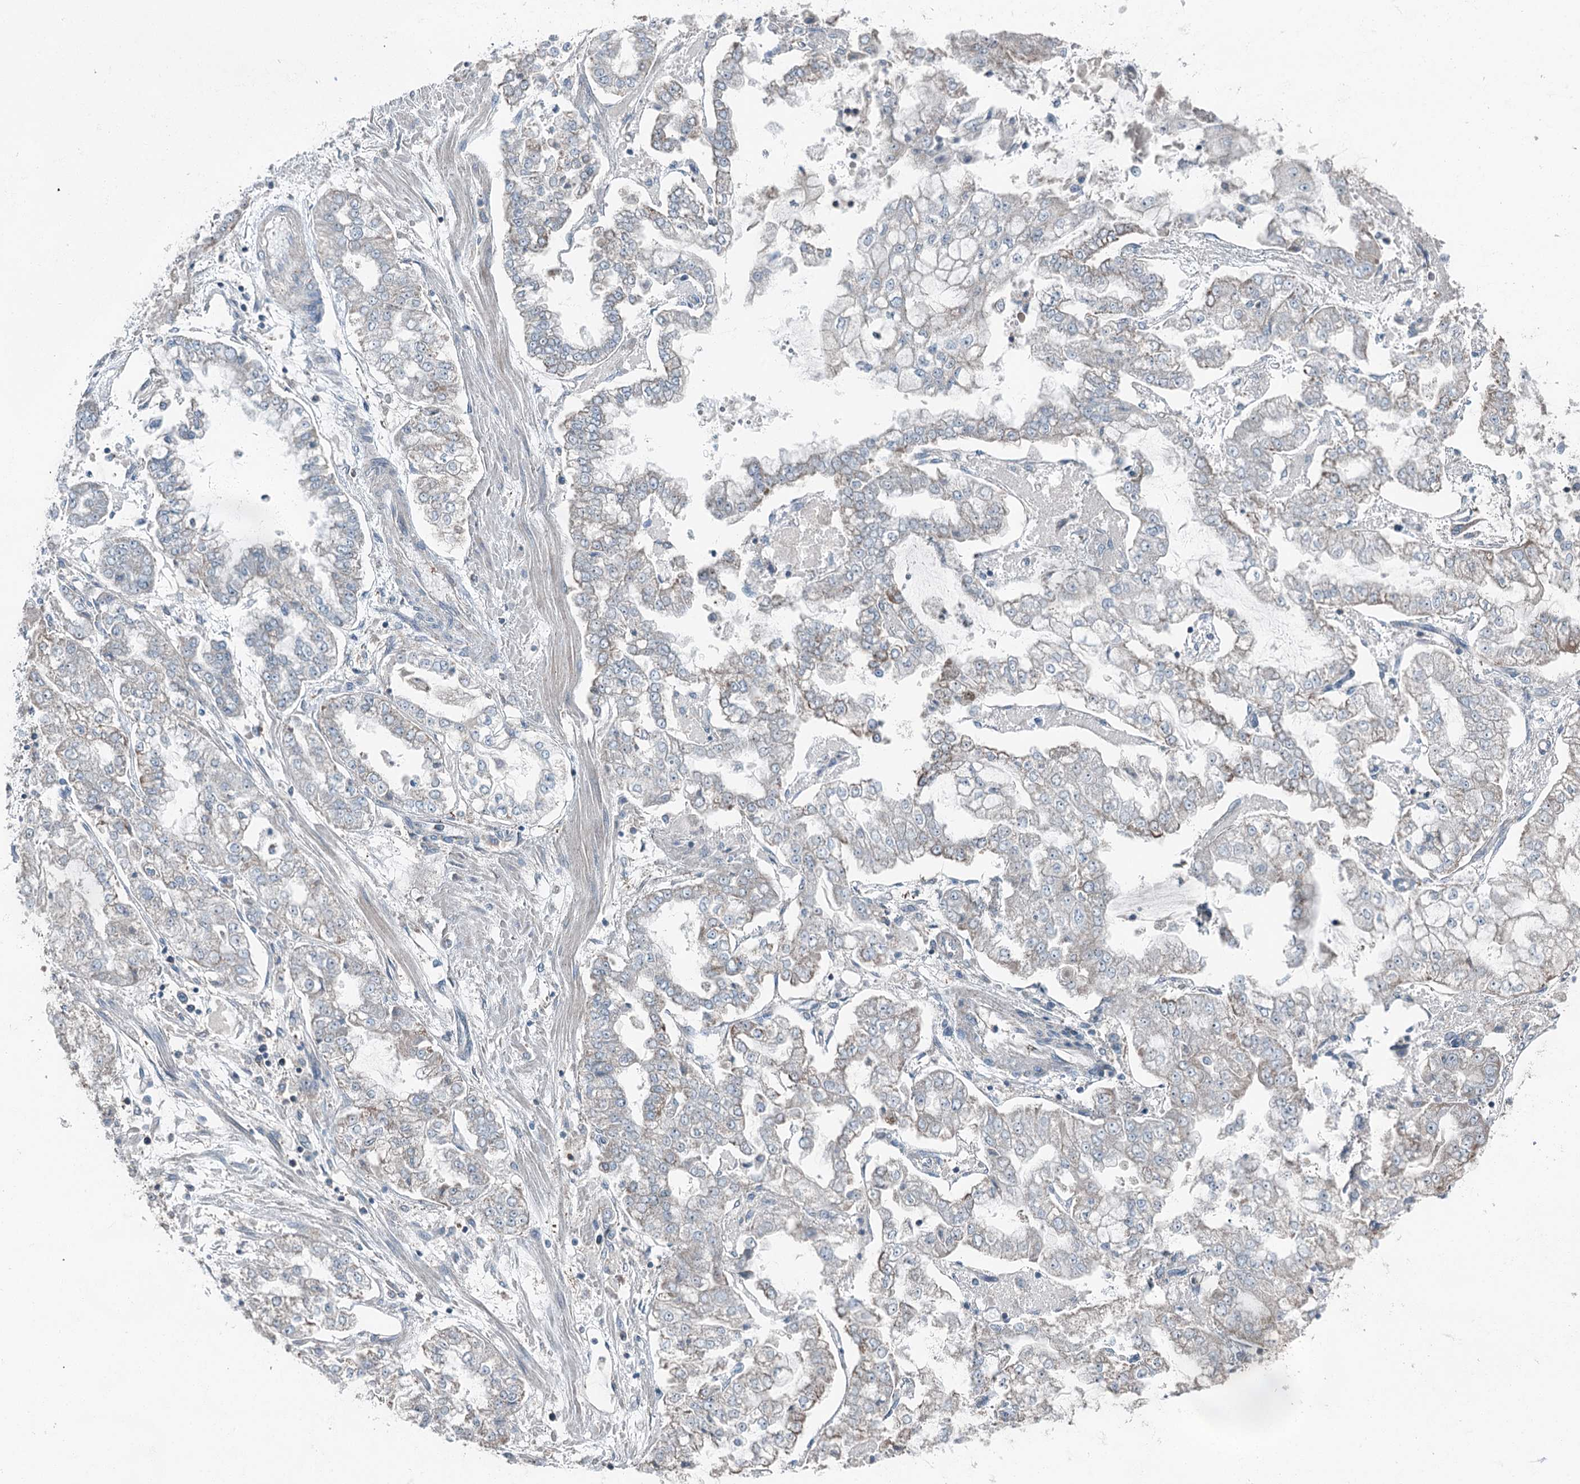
{"staining": {"intensity": "negative", "quantity": "none", "location": "none"}, "tissue": "stomach cancer", "cell_type": "Tumor cells", "image_type": "cancer", "snomed": [{"axis": "morphology", "description": "Adenocarcinoma, NOS"}, {"axis": "topography", "description": "Stomach"}], "caption": "Tumor cells show no significant expression in adenocarcinoma (stomach). The staining is performed using DAB (3,3'-diaminobenzidine) brown chromogen with nuclei counter-stained in using hematoxylin.", "gene": "SKIC3", "patient": {"sex": "male", "age": 76}}